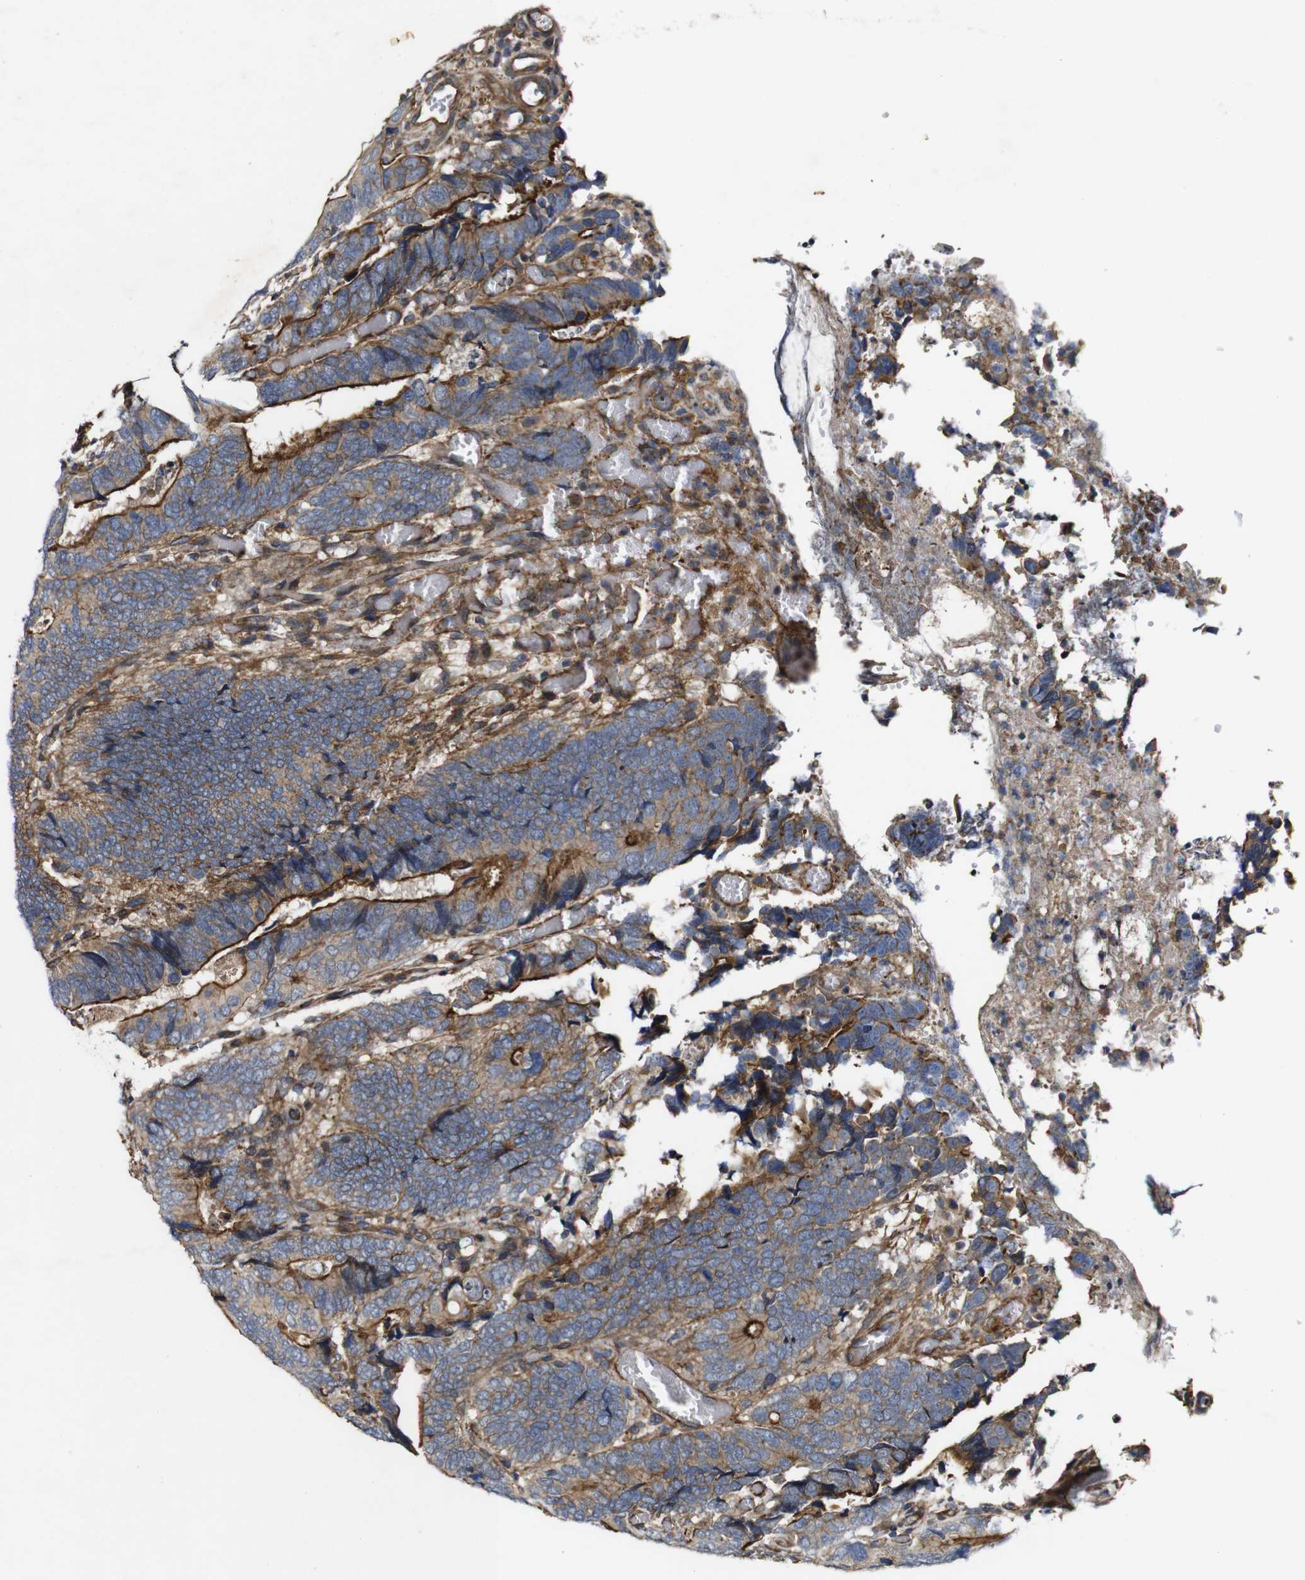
{"staining": {"intensity": "moderate", "quantity": ">75%", "location": "cytoplasmic/membranous"}, "tissue": "colorectal cancer", "cell_type": "Tumor cells", "image_type": "cancer", "snomed": [{"axis": "morphology", "description": "Adenocarcinoma, NOS"}, {"axis": "topography", "description": "Colon"}], "caption": "Protein staining by IHC reveals moderate cytoplasmic/membranous expression in about >75% of tumor cells in adenocarcinoma (colorectal).", "gene": "GSDME", "patient": {"sex": "male", "age": 72}}